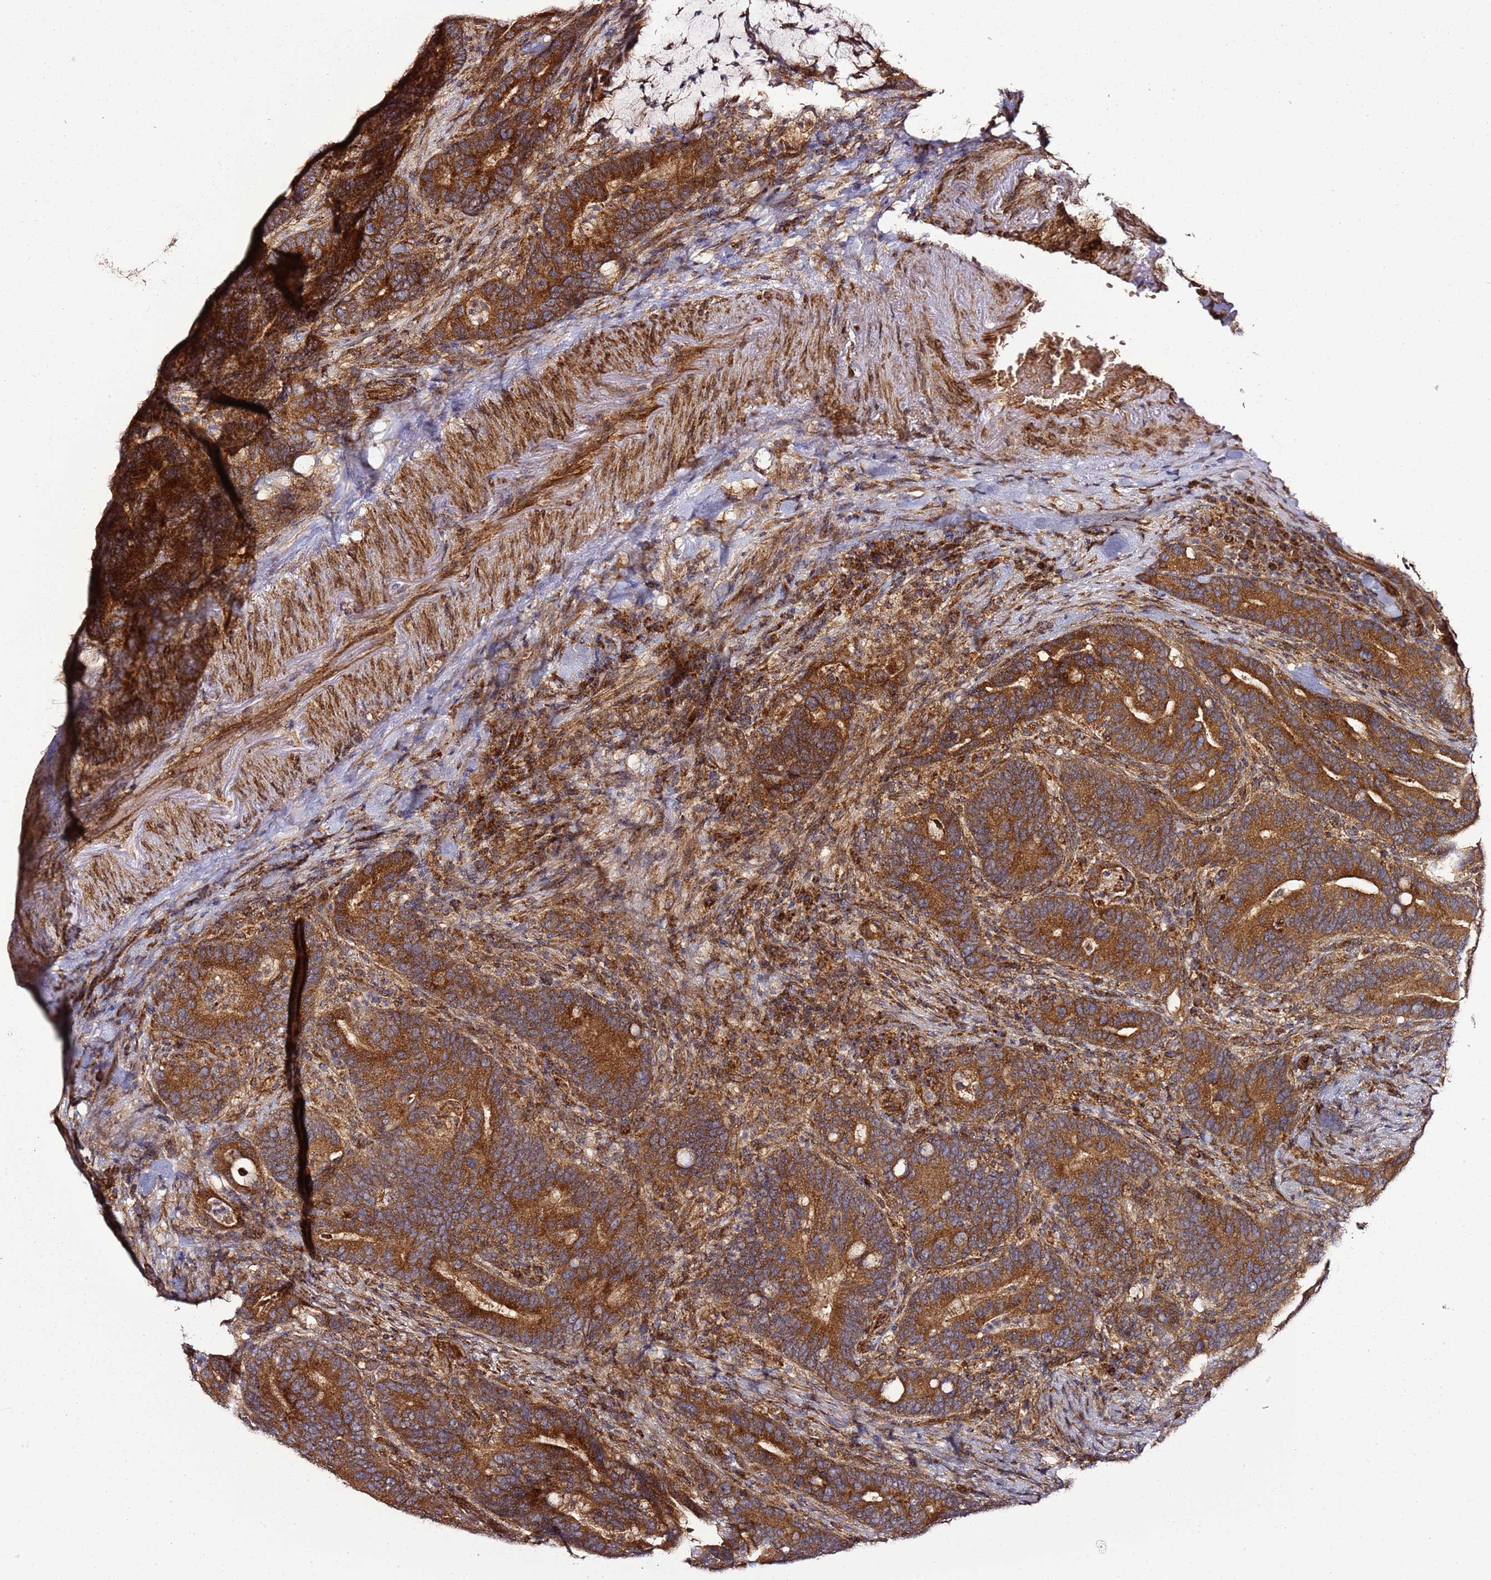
{"staining": {"intensity": "strong", "quantity": ">75%", "location": "cytoplasmic/membranous"}, "tissue": "colorectal cancer", "cell_type": "Tumor cells", "image_type": "cancer", "snomed": [{"axis": "morphology", "description": "Adenocarcinoma, NOS"}, {"axis": "topography", "description": "Colon"}], "caption": "IHC micrograph of human colorectal cancer stained for a protein (brown), which shows high levels of strong cytoplasmic/membranous staining in about >75% of tumor cells.", "gene": "TM2D2", "patient": {"sex": "female", "age": 66}}